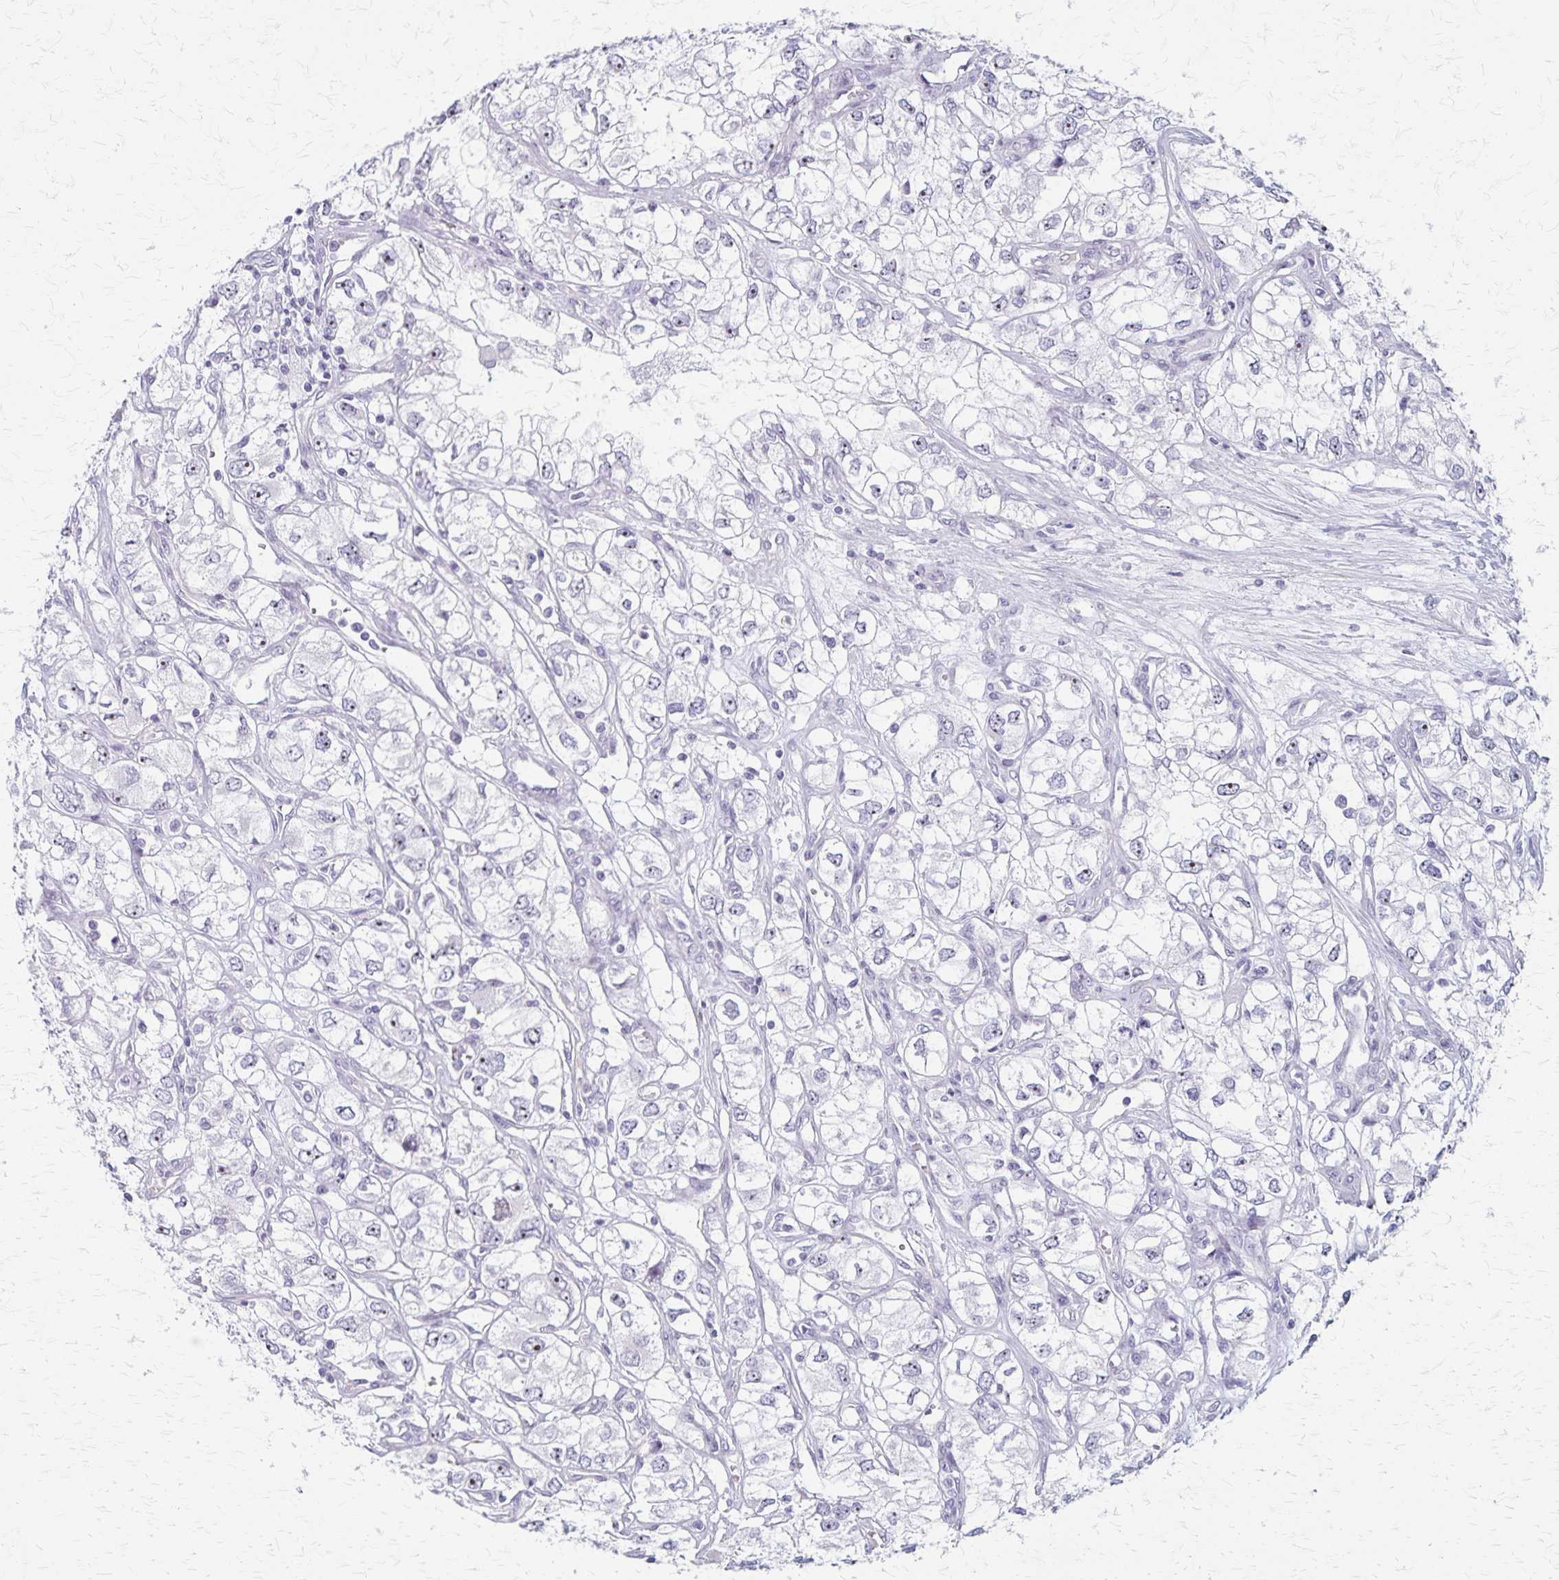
{"staining": {"intensity": "negative", "quantity": "none", "location": "none"}, "tissue": "renal cancer", "cell_type": "Tumor cells", "image_type": "cancer", "snomed": [{"axis": "morphology", "description": "Adenocarcinoma, NOS"}, {"axis": "topography", "description": "Kidney"}], "caption": "There is no significant positivity in tumor cells of renal cancer (adenocarcinoma).", "gene": "DLK2", "patient": {"sex": "female", "age": 59}}